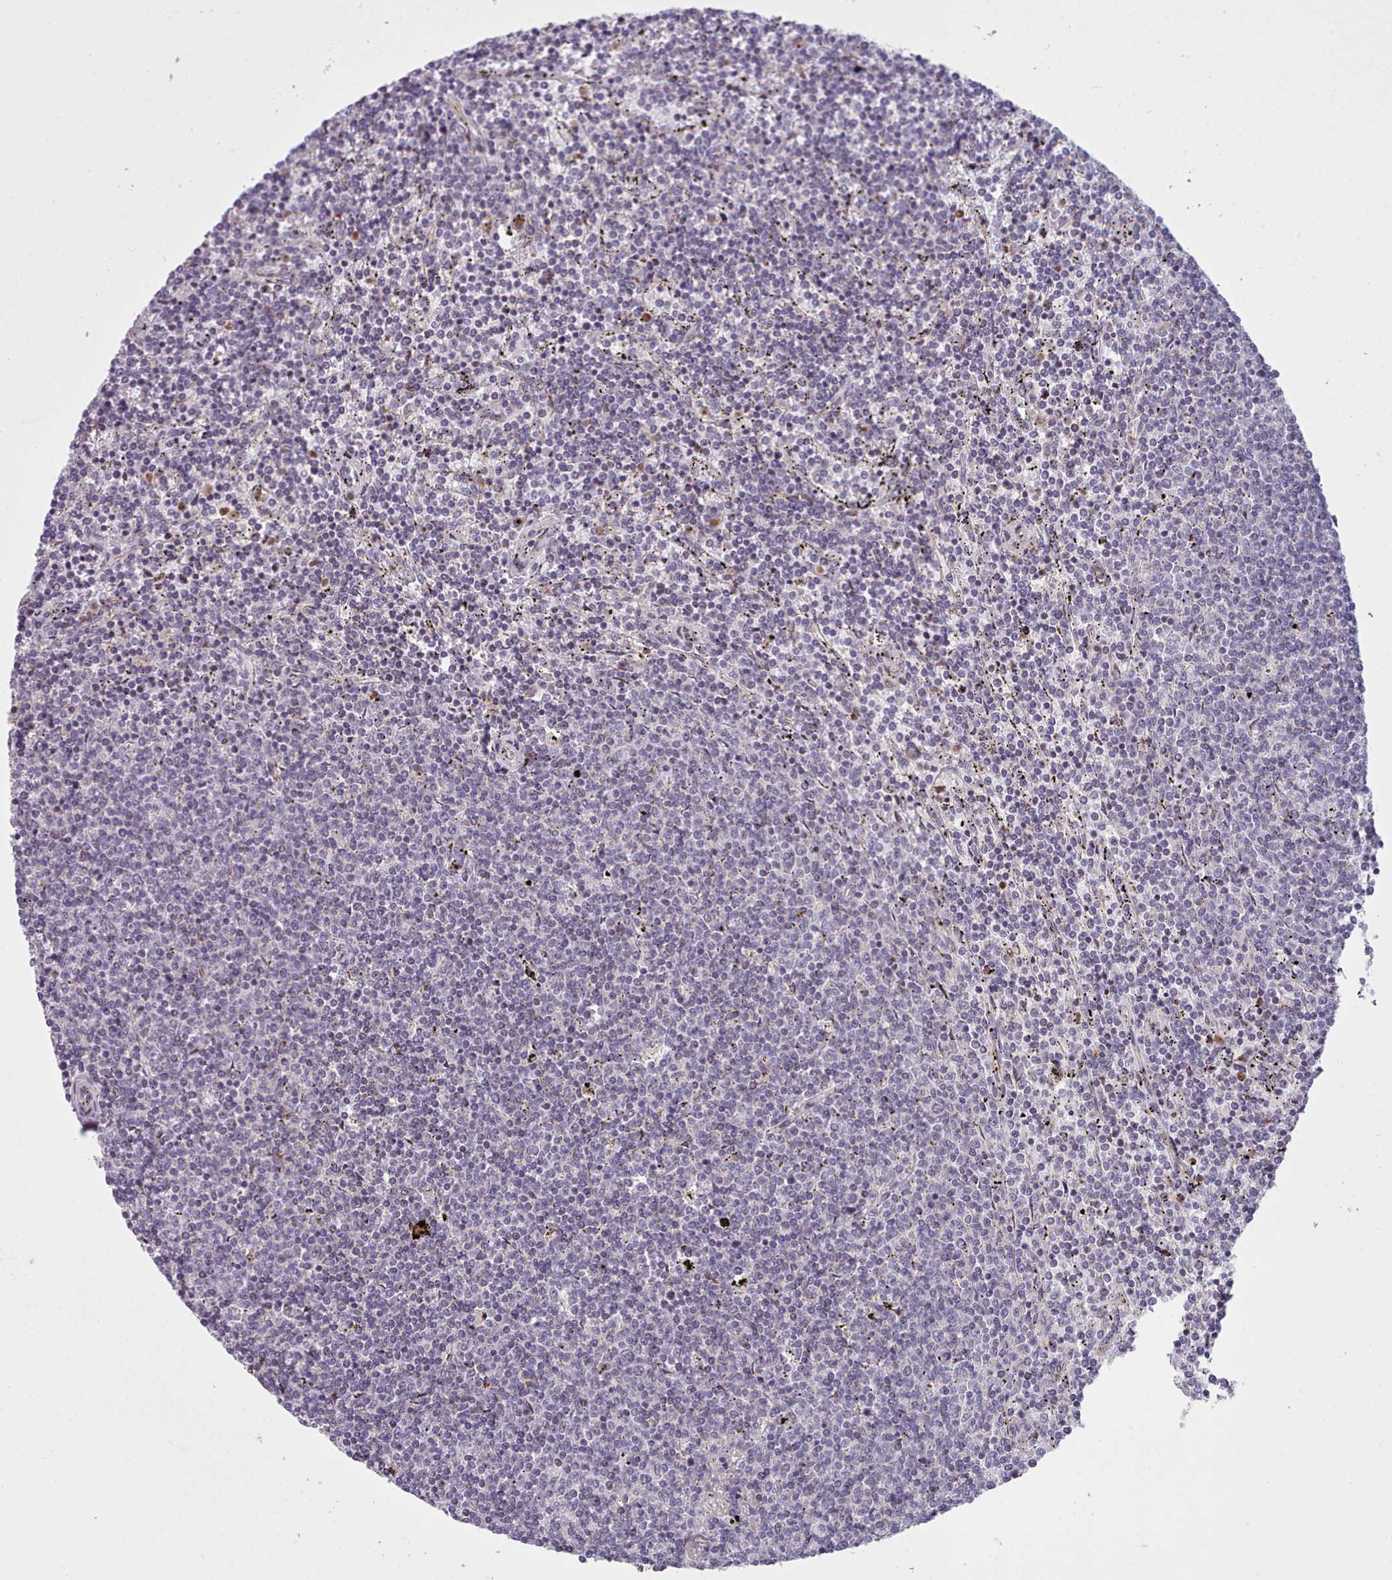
{"staining": {"intensity": "negative", "quantity": "none", "location": "none"}, "tissue": "lymphoma", "cell_type": "Tumor cells", "image_type": "cancer", "snomed": [{"axis": "morphology", "description": "Malignant lymphoma, non-Hodgkin's type, Low grade"}, {"axis": "topography", "description": "Spleen"}], "caption": "Tumor cells are negative for protein expression in human lymphoma.", "gene": "SLC52A3", "patient": {"sex": "female", "age": 50}}